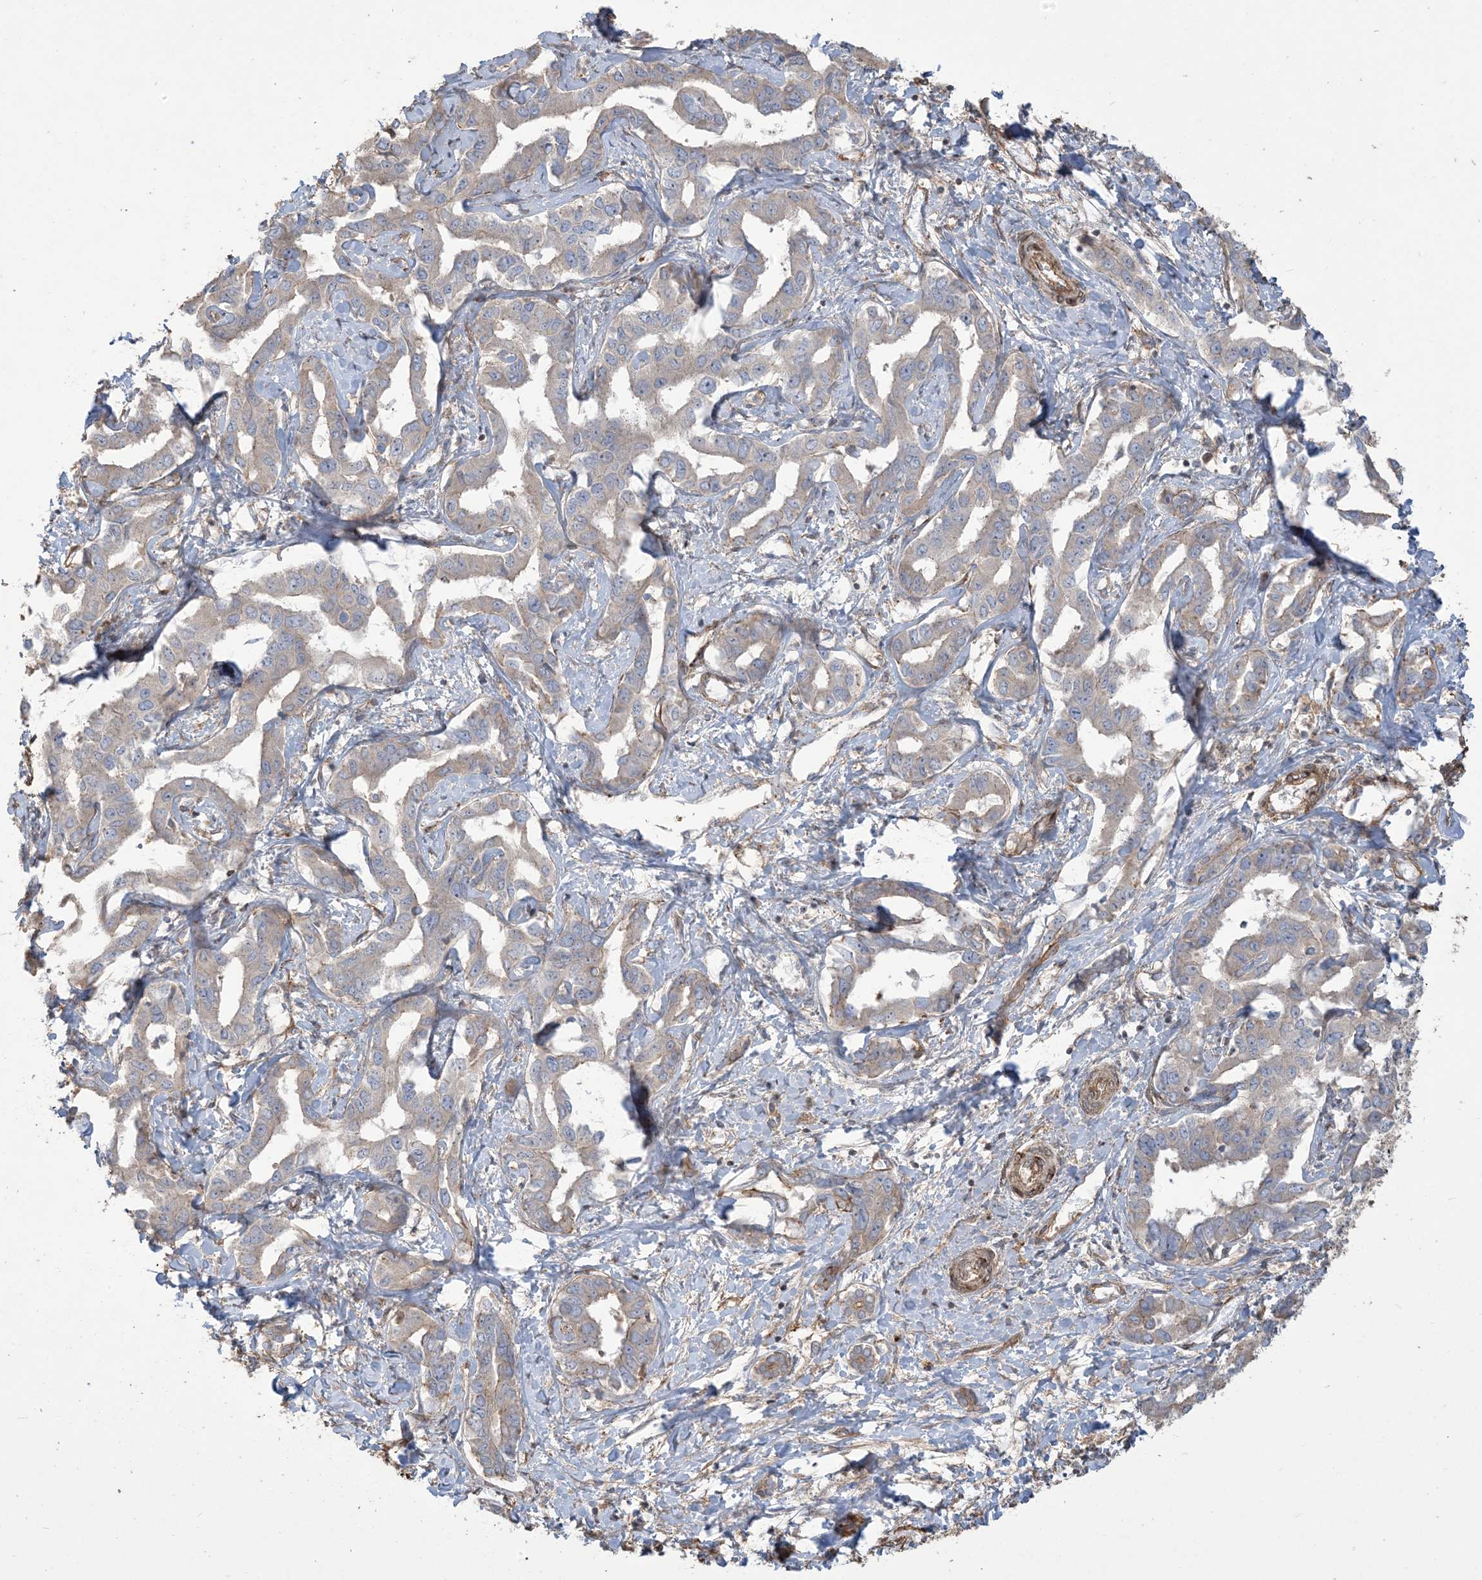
{"staining": {"intensity": "negative", "quantity": "none", "location": "none"}, "tissue": "liver cancer", "cell_type": "Tumor cells", "image_type": "cancer", "snomed": [{"axis": "morphology", "description": "Cholangiocarcinoma"}, {"axis": "topography", "description": "Liver"}], "caption": "This is an IHC micrograph of human liver cholangiocarcinoma. There is no expression in tumor cells.", "gene": "KLHL18", "patient": {"sex": "male", "age": 59}}